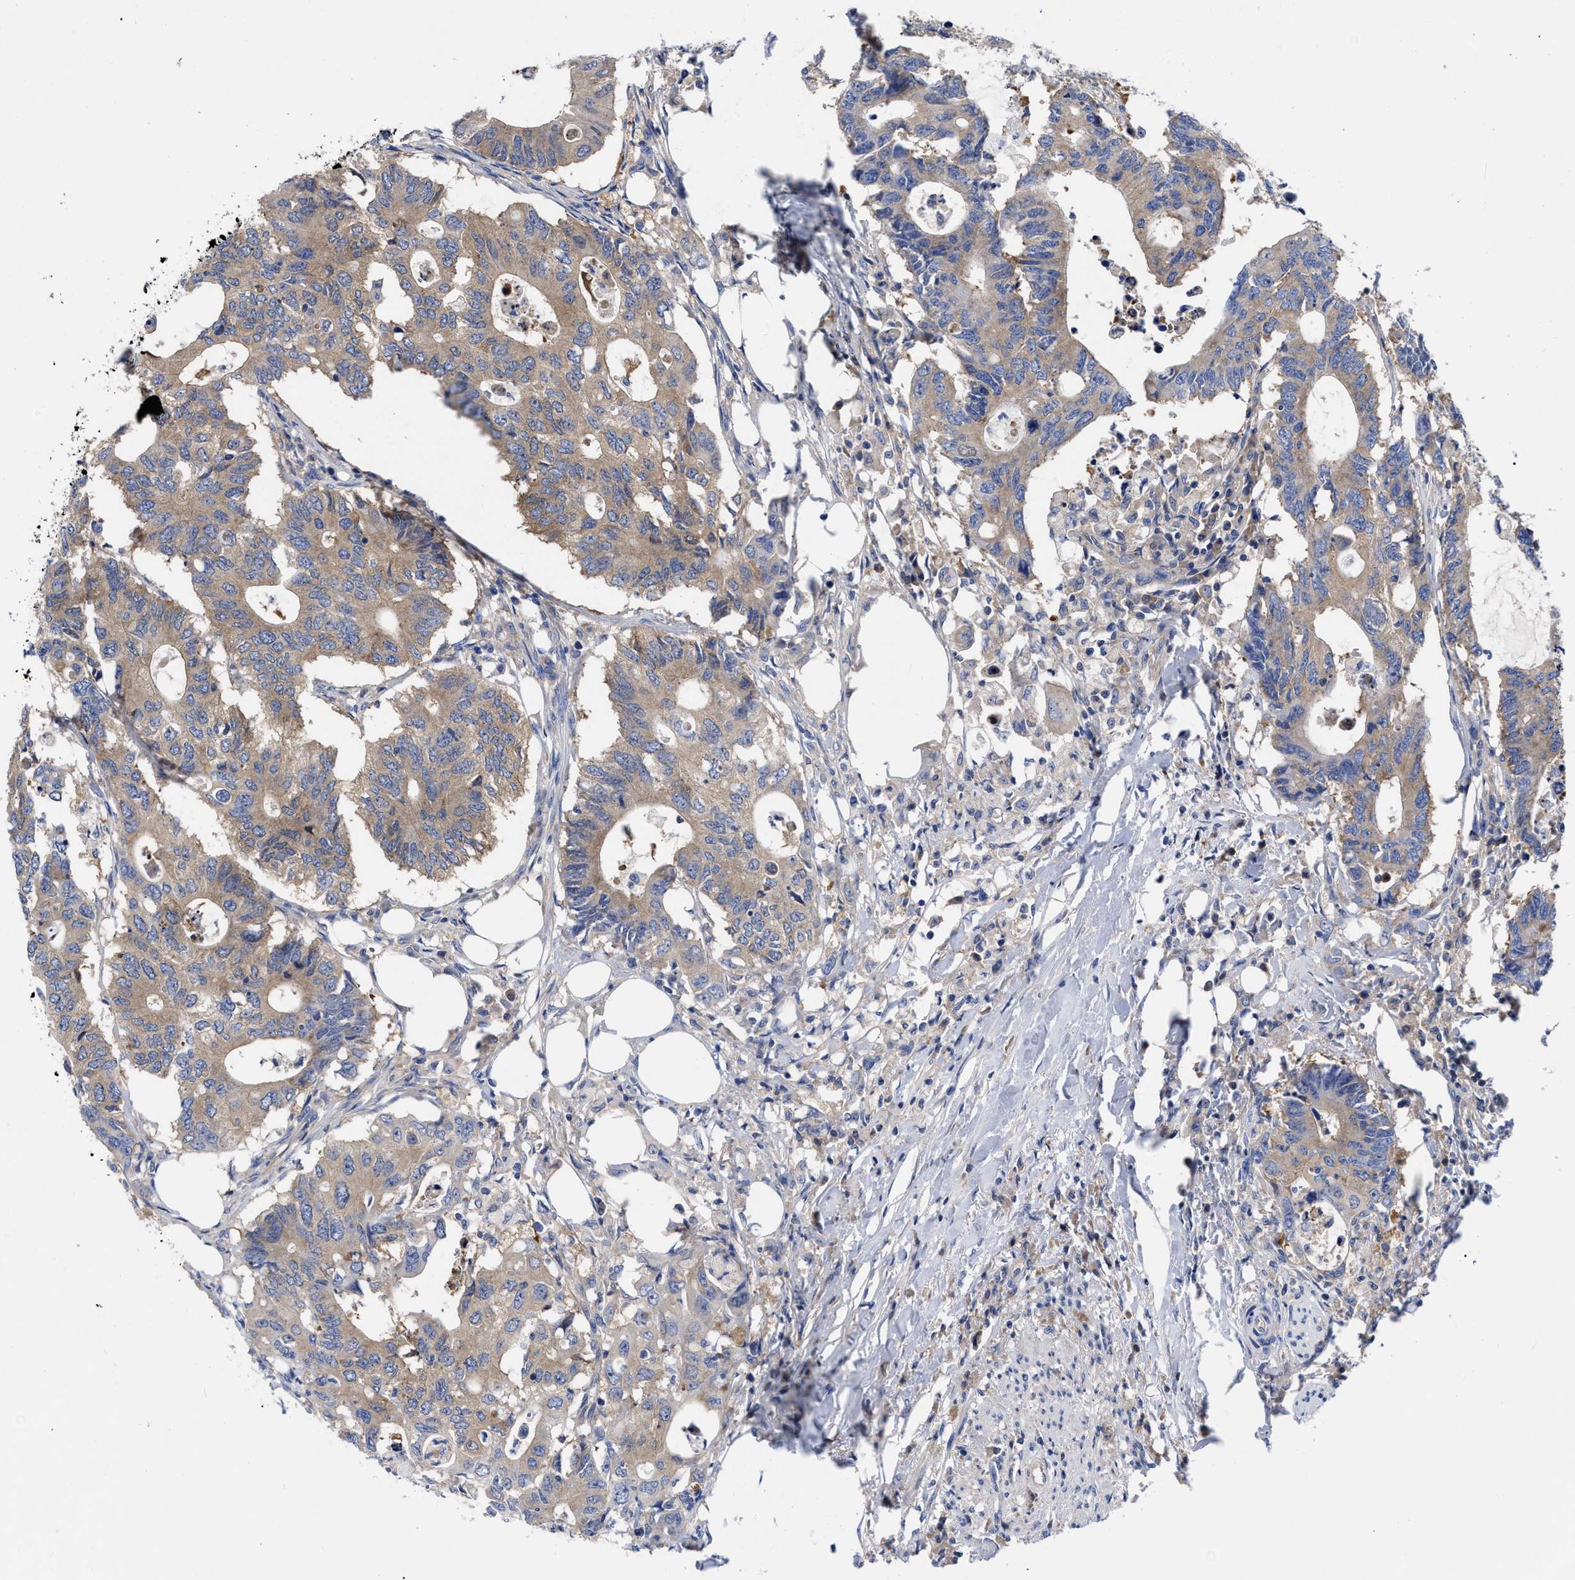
{"staining": {"intensity": "moderate", "quantity": ">75%", "location": "cytoplasmic/membranous"}, "tissue": "colorectal cancer", "cell_type": "Tumor cells", "image_type": "cancer", "snomed": [{"axis": "morphology", "description": "Adenocarcinoma, NOS"}, {"axis": "topography", "description": "Colon"}], "caption": "Protein expression analysis of human colorectal cancer (adenocarcinoma) reveals moderate cytoplasmic/membranous positivity in approximately >75% of tumor cells.", "gene": "RBKS", "patient": {"sex": "male", "age": 71}}